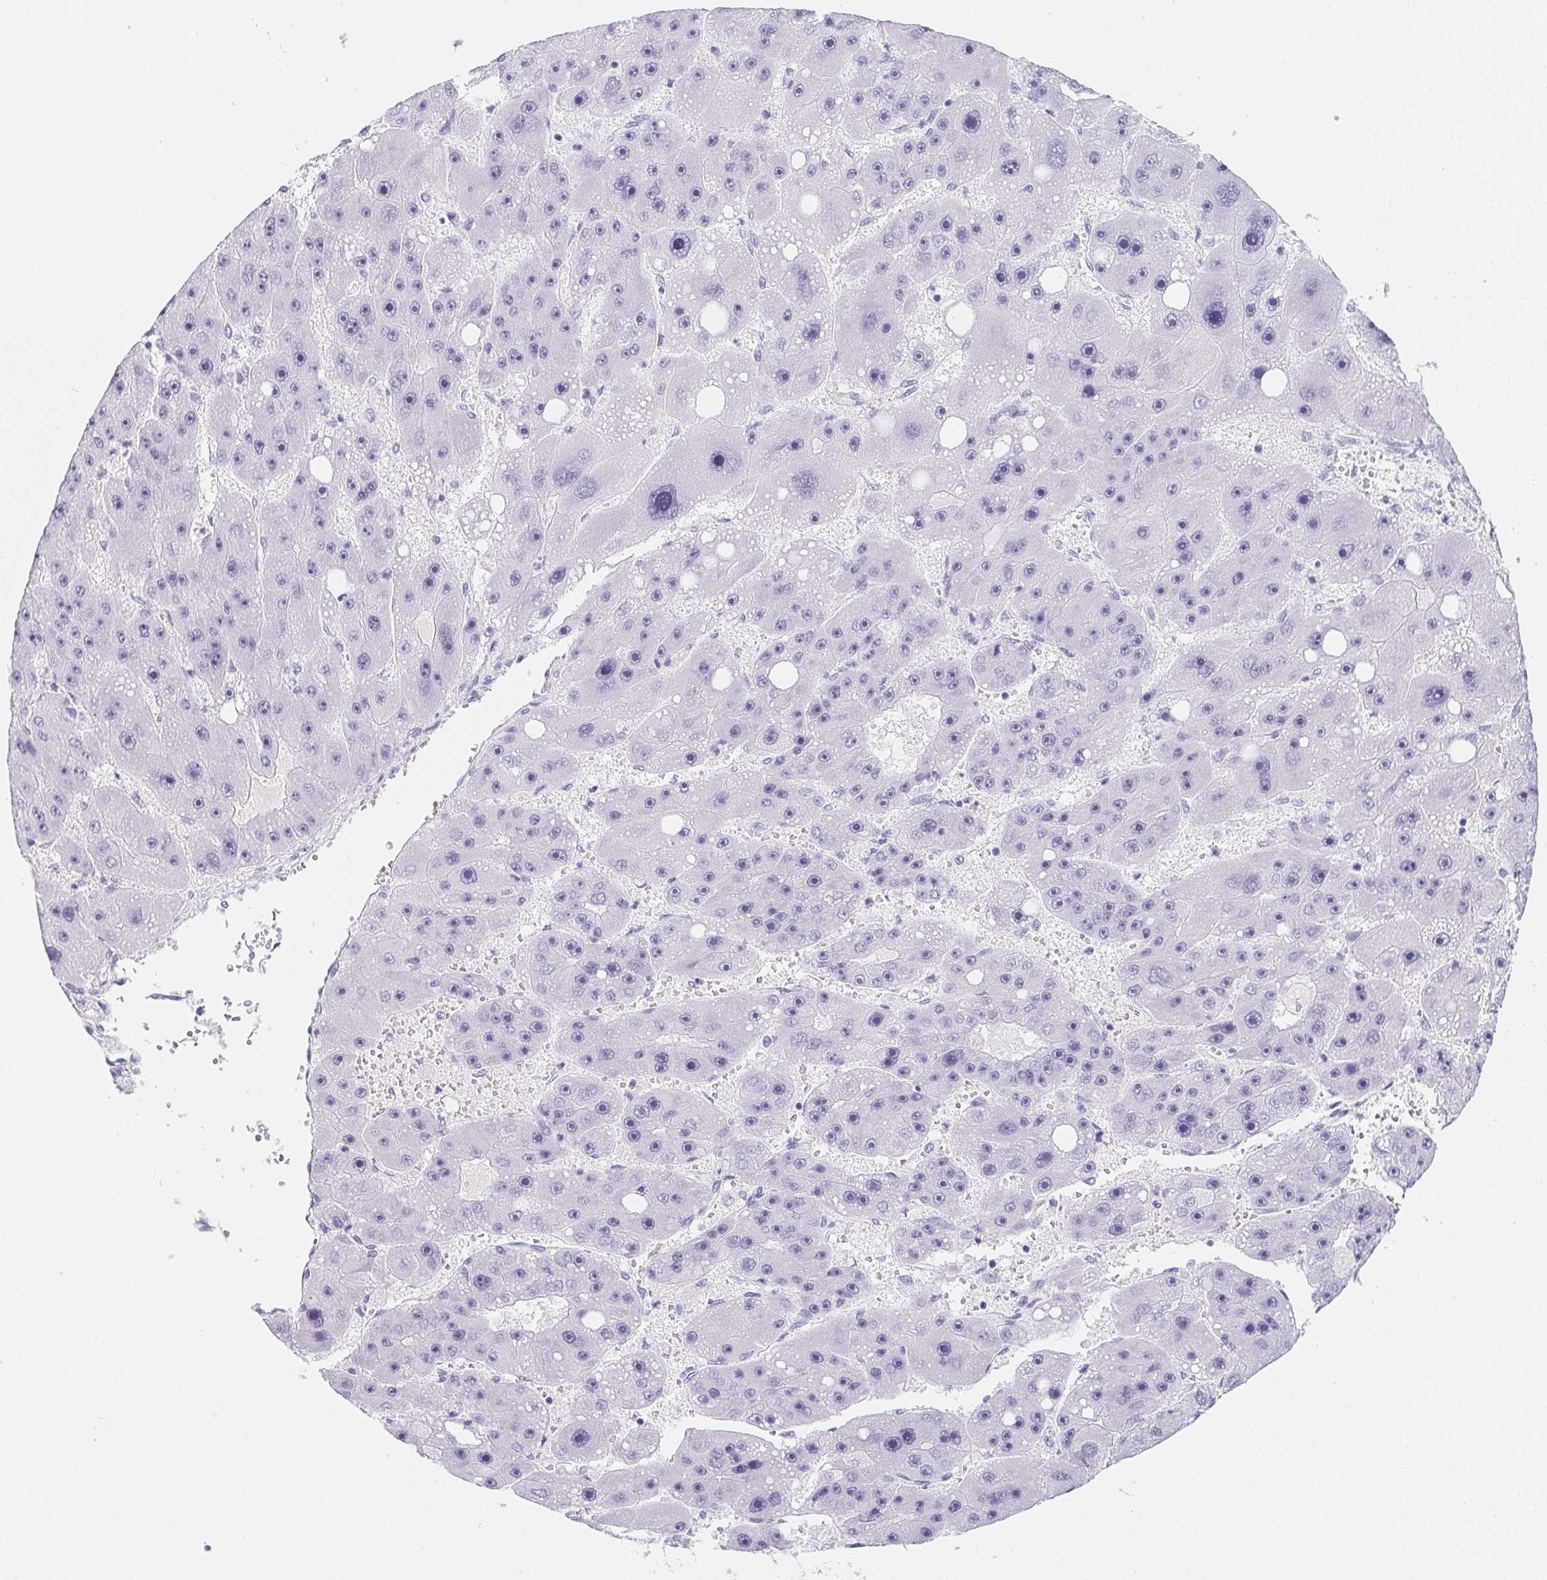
{"staining": {"intensity": "negative", "quantity": "none", "location": "none"}, "tissue": "liver cancer", "cell_type": "Tumor cells", "image_type": "cancer", "snomed": [{"axis": "morphology", "description": "Carcinoma, Hepatocellular, NOS"}, {"axis": "topography", "description": "Liver"}], "caption": "Immunohistochemistry histopathology image of human liver cancer (hepatocellular carcinoma) stained for a protein (brown), which displays no expression in tumor cells. (DAB immunohistochemistry (IHC) with hematoxylin counter stain).", "gene": "ZBBX", "patient": {"sex": "female", "age": 61}}